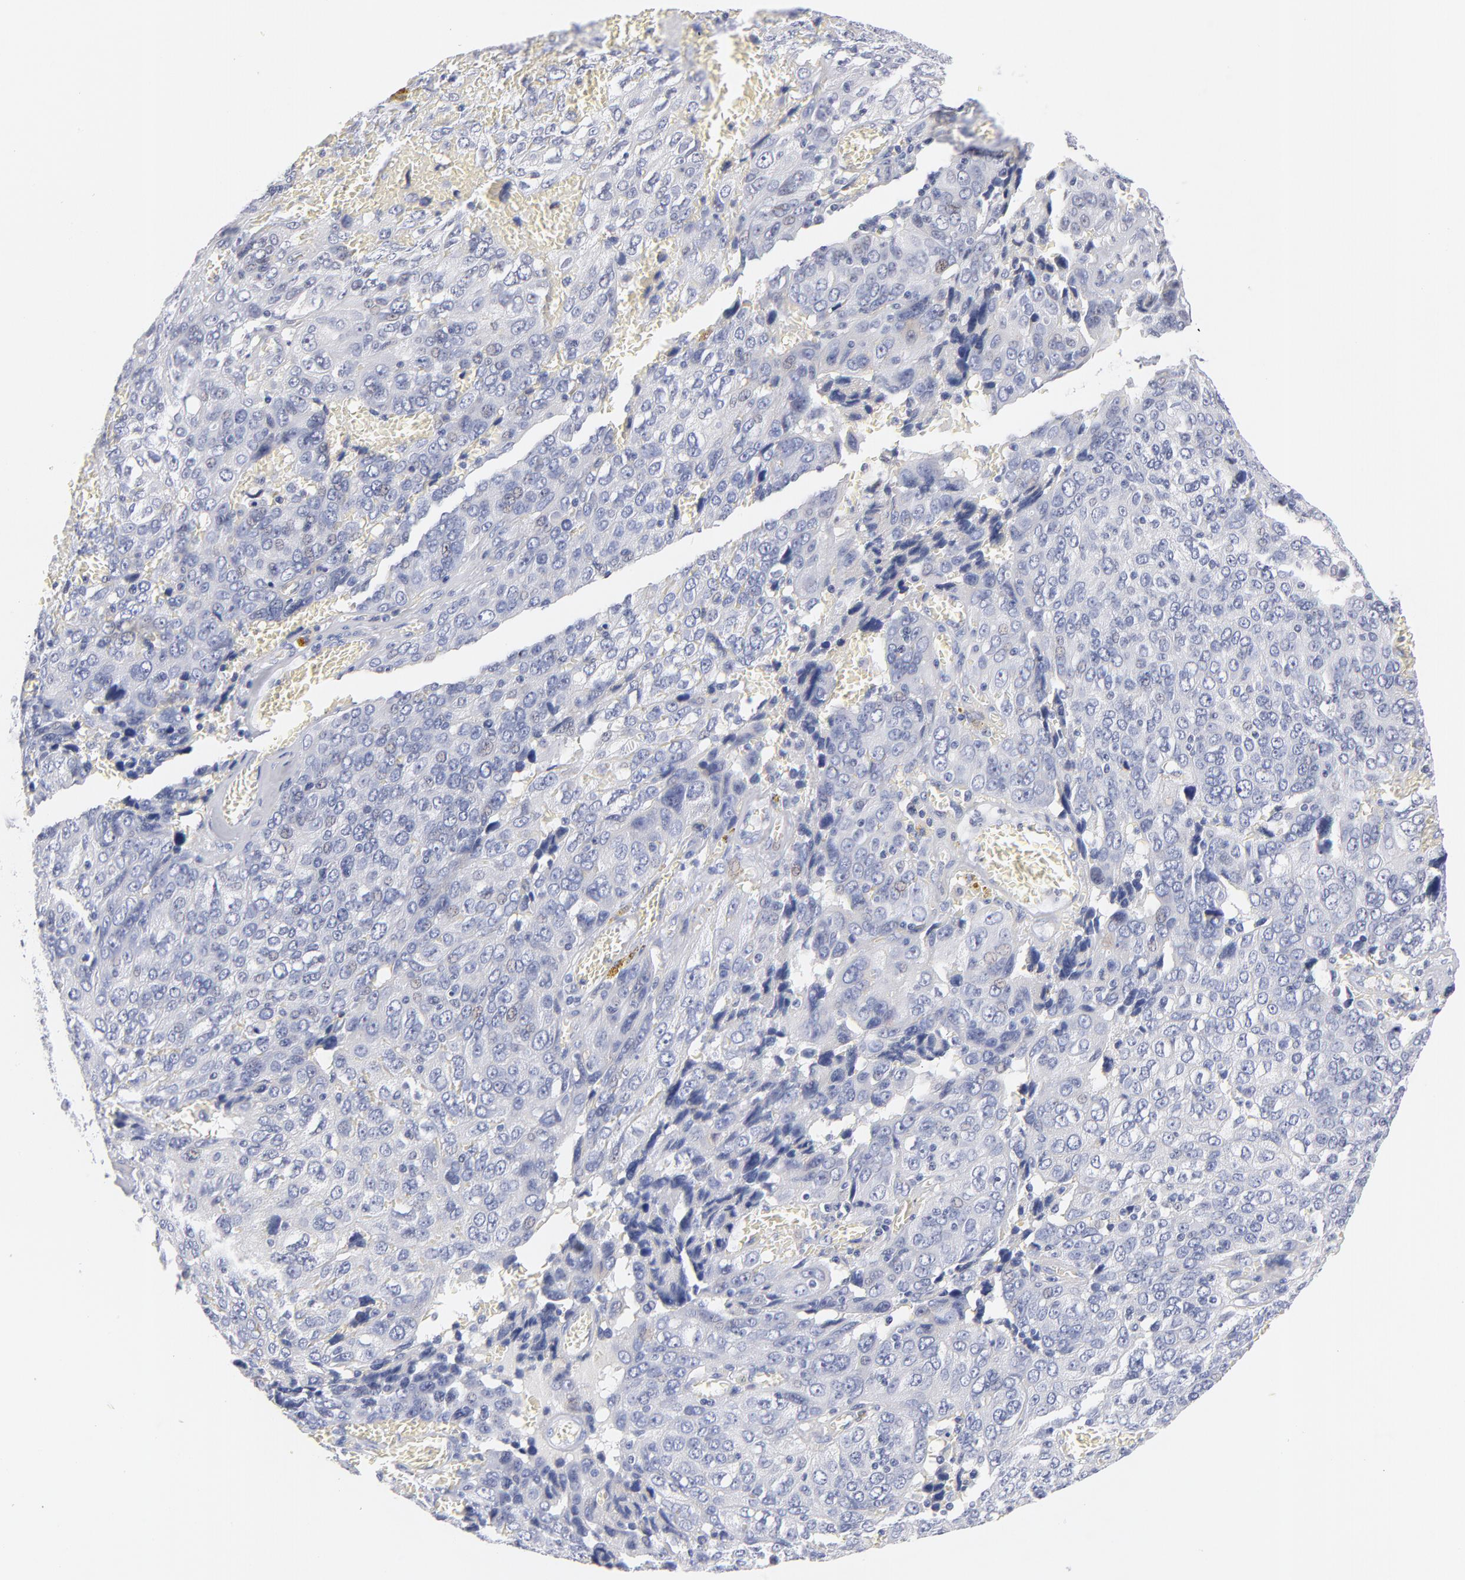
{"staining": {"intensity": "negative", "quantity": "none", "location": "none"}, "tissue": "ovarian cancer", "cell_type": "Tumor cells", "image_type": "cancer", "snomed": [{"axis": "morphology", "description": "Carcinoma, endometroid"}, {"axis": "topography", "description": "Ovary"}], "caption": "Ovarian cancer stained for a protein using IHC displays no positivity tumor cells.", "gene": "KHNYN", "patient": {"sex": "female", "age": 75}}